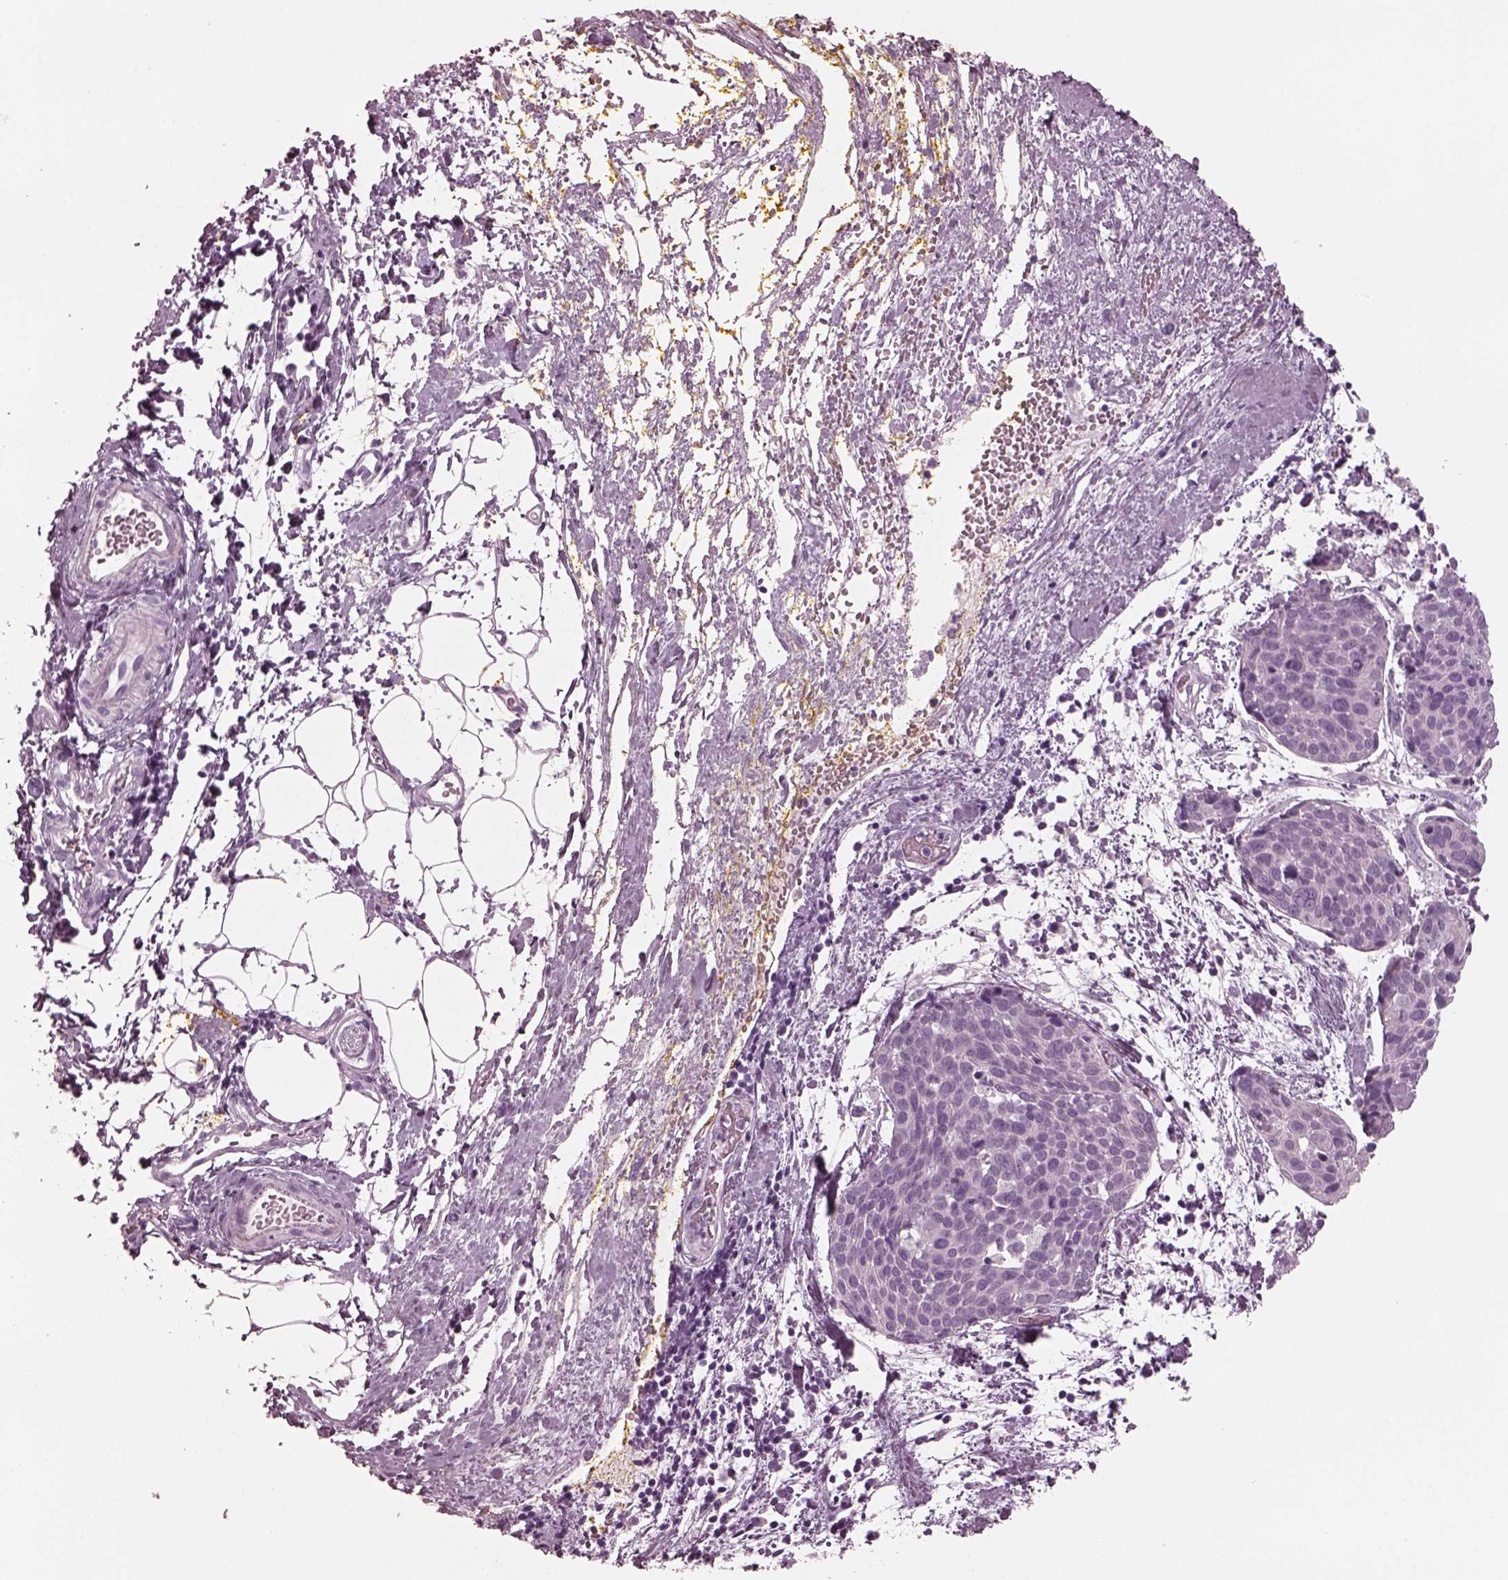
{"staining": {"intensity": "negative", "quantity": "none", "location": "none"}, "tissue": "cervical cancer", "cell_type": "Tumor cells", "image_type": "cancer", "snomed": [{"axis": "morphology", "description": "Squamous cell carcinoma, NOS"}, {"axis": "topography", "description": "Cervix"}], "caption": "Immunohistochemistry (IHC) of human cervical cancer (squamous cell carcinoma) reveals no positivity in tumor cells. The staining was performed using DAB to visualize the protein expression in brown, while the nuclei were stained in blue with hematoxylin (Magnification: 20x).", "gene": "GRM6", "patient": {"sex": "female", "age": 39}}